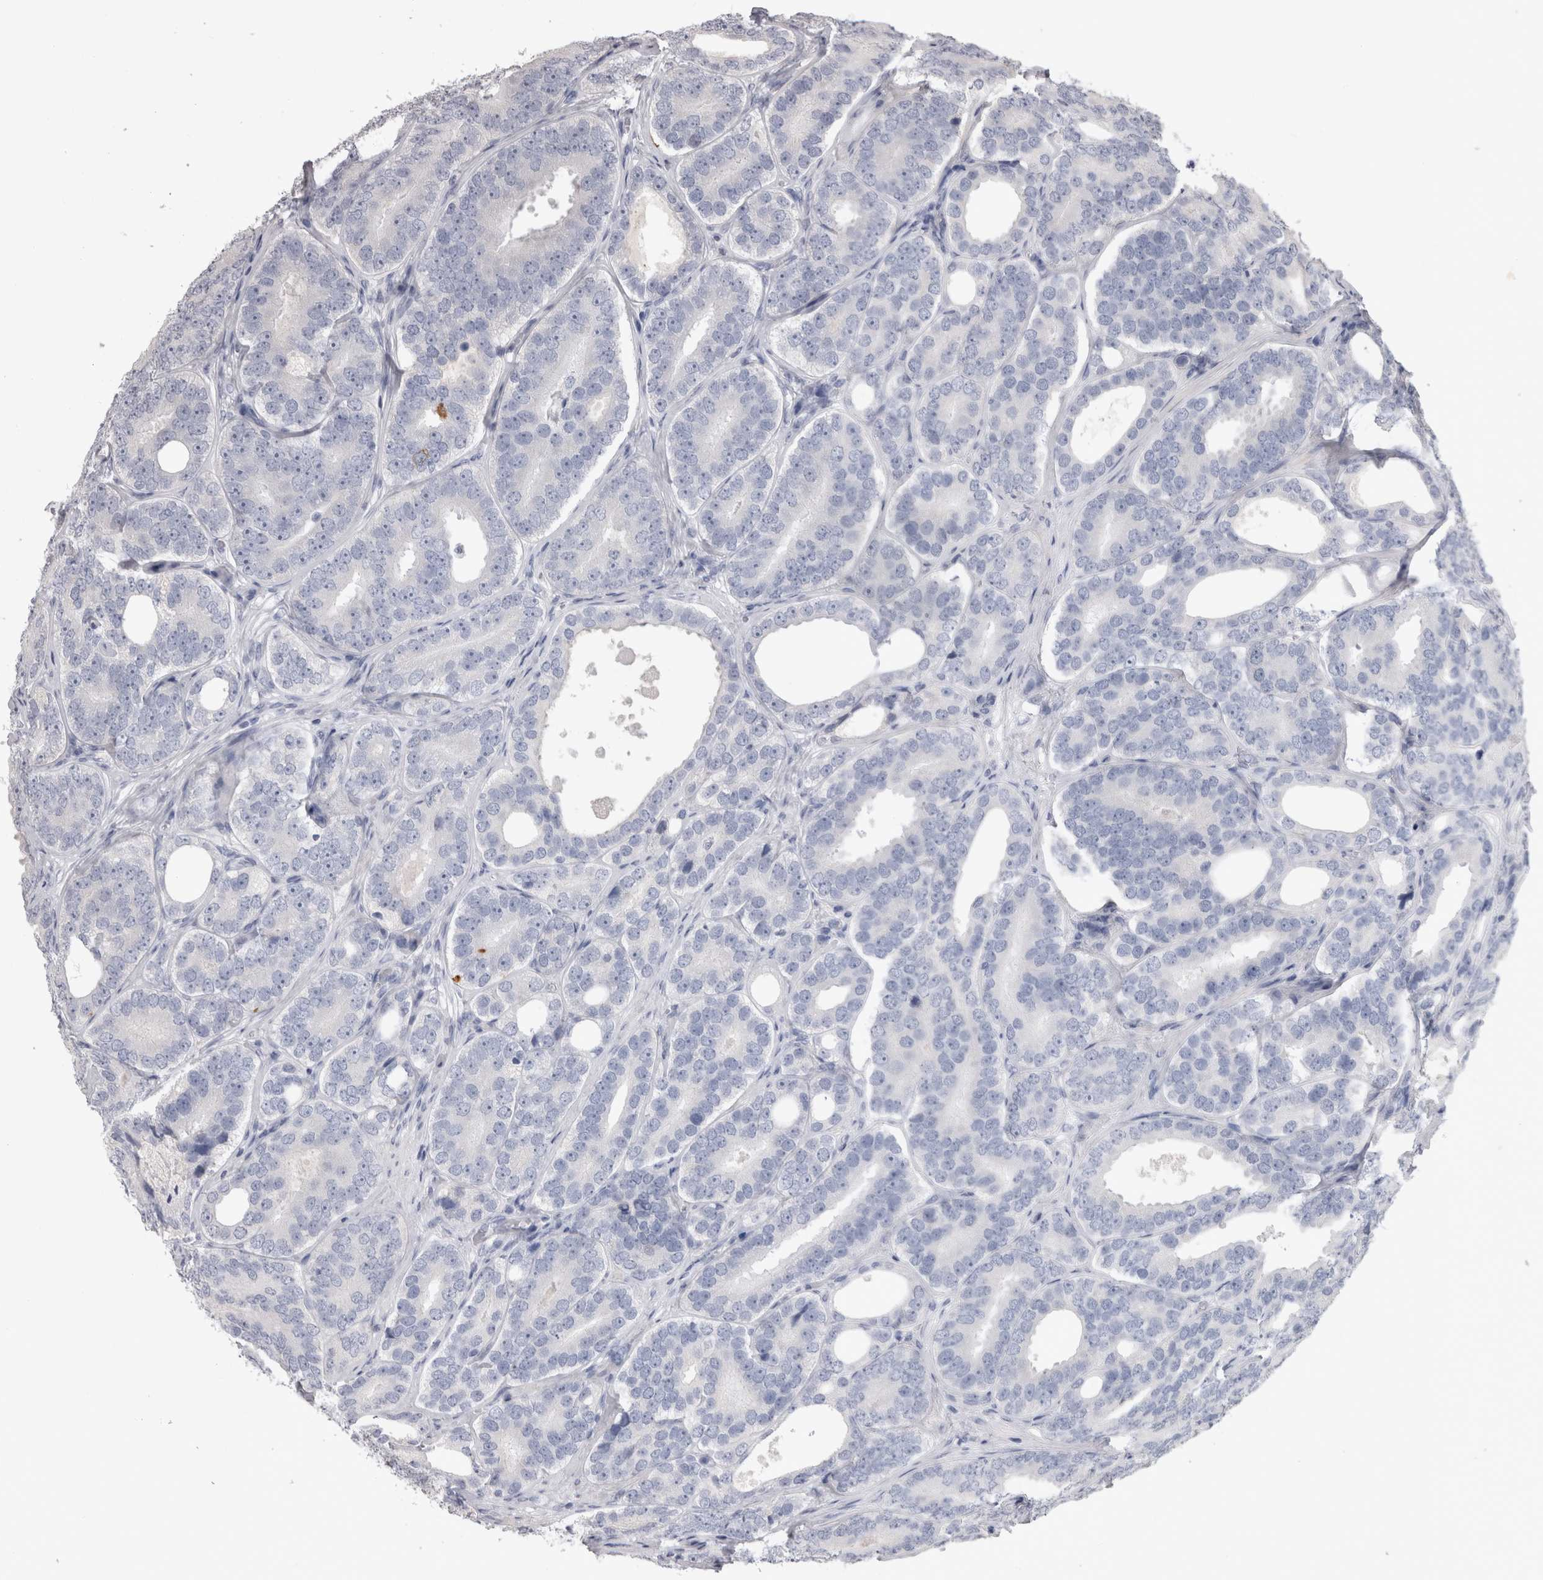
{"staining": {"intensity": "negative", "quantity": "none", "location": "none"}, "tissue": "prostate cancer", "cell_type": "Tumor cells", "image_type": "cancer", "snomed": [{"axis": "morphology", "description": "Adenocarcinoma, High grade"}, {"axis": "topography", "description": "Prostate"}], "caption": "Adenocarcinoma (high-grade) (prostate) stained for a protein using immunohistochemistry (IHC) exhibits no staining tumor cells.", "gene": "ADAM2", "patient": {"sex": "male", "age": 56}}